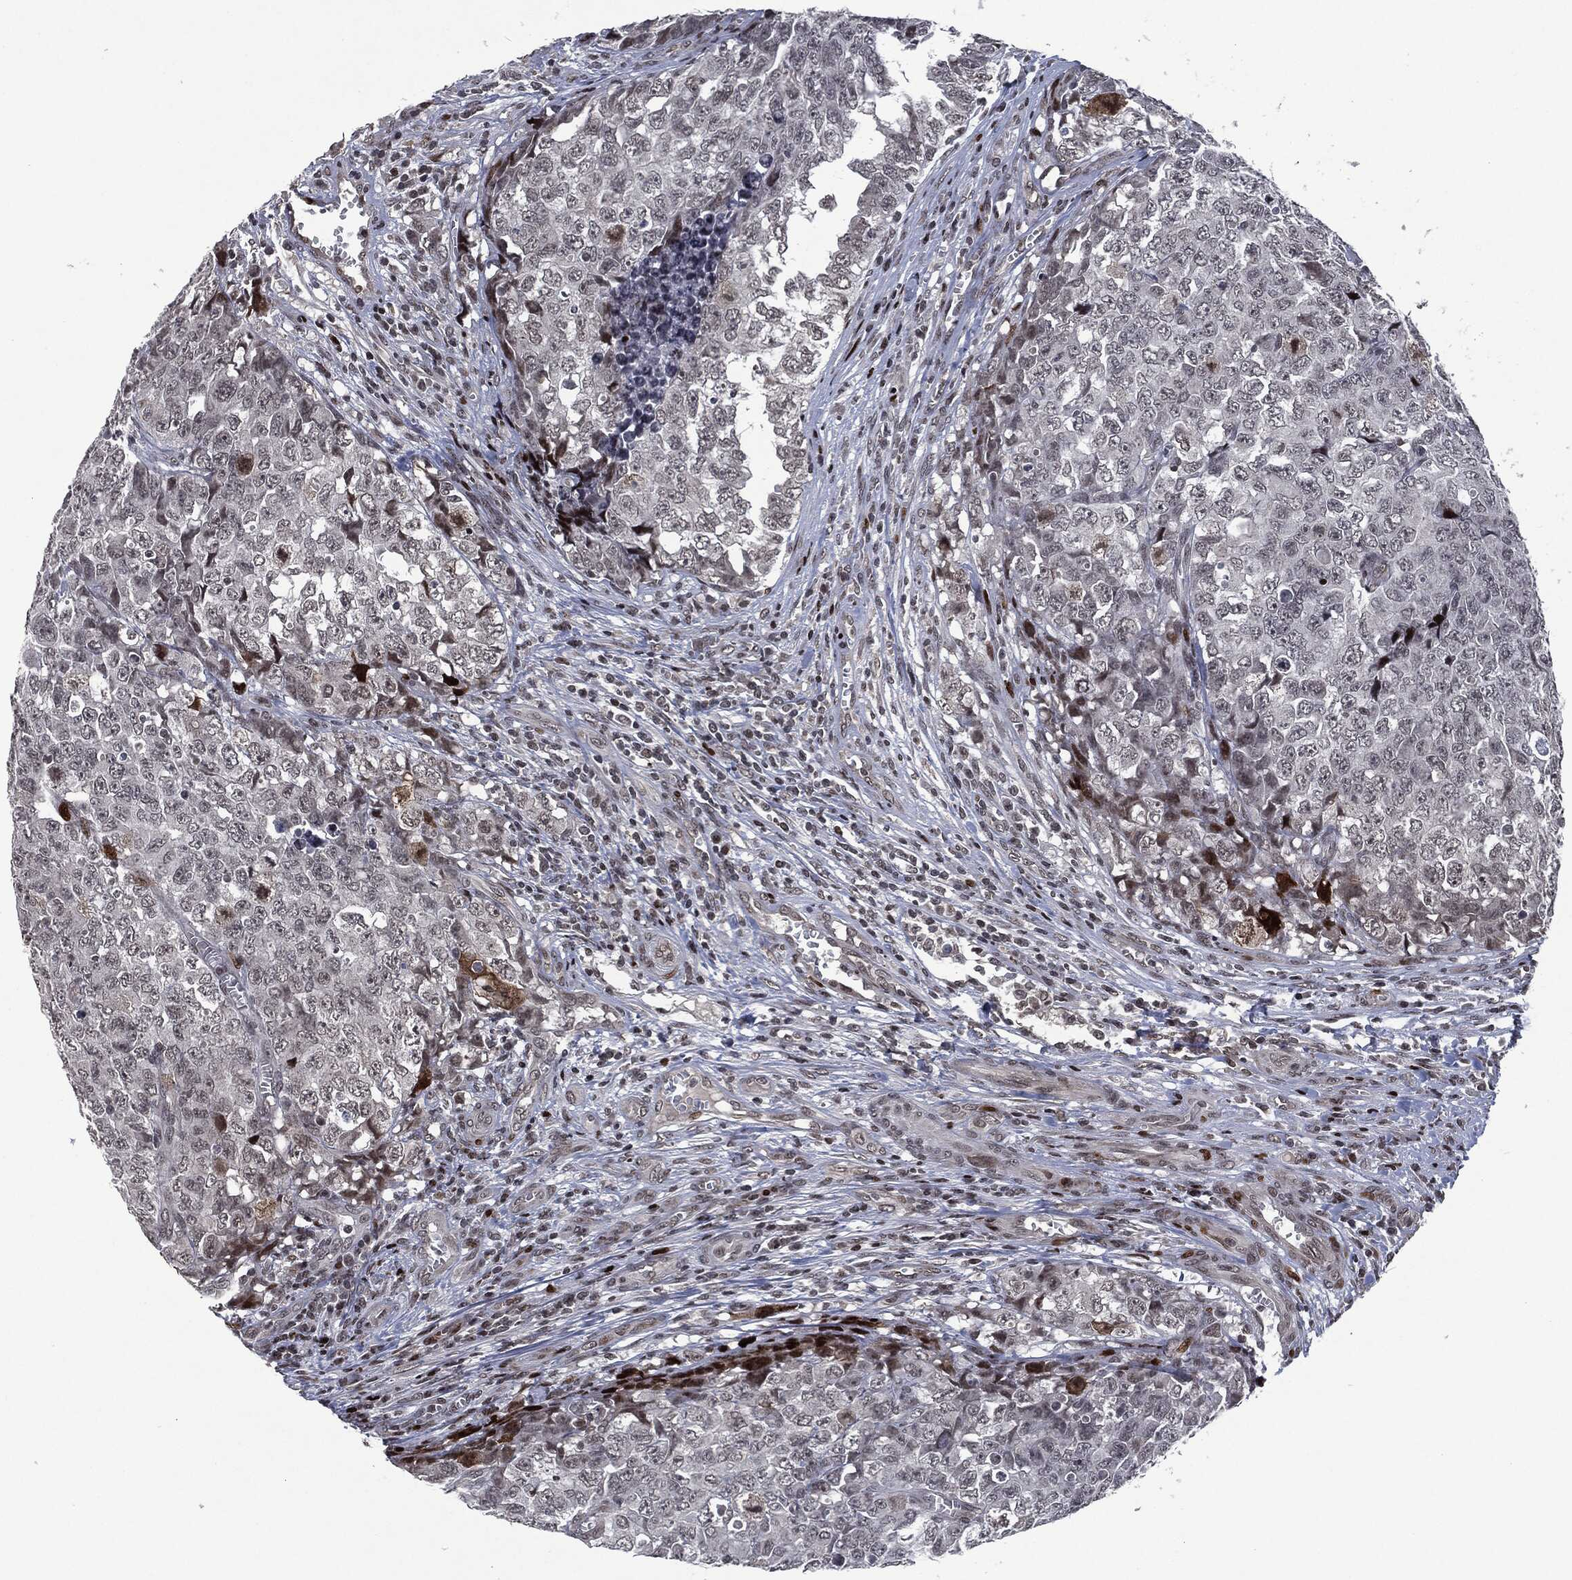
{"staining": {"intensity": "negative", "quantity": "none", "location": "none"}, "tissue": "testis cancer", "cell_type": "Tumor cells", "image_type": "cancer", "snomed": [{"axis": "morphology", "description": "Carcinoma, Embryonal, NOS"}, {"axis": "topography", "description": "Testis"}], "caption": "DAB (3,3'-diaminobenzidine) immunohistochemical staining of human testis cancer demonstrates no significant staining in tumor cells.", "gene": "EGFR", "patient": {"sex": "male", "age": 23}}